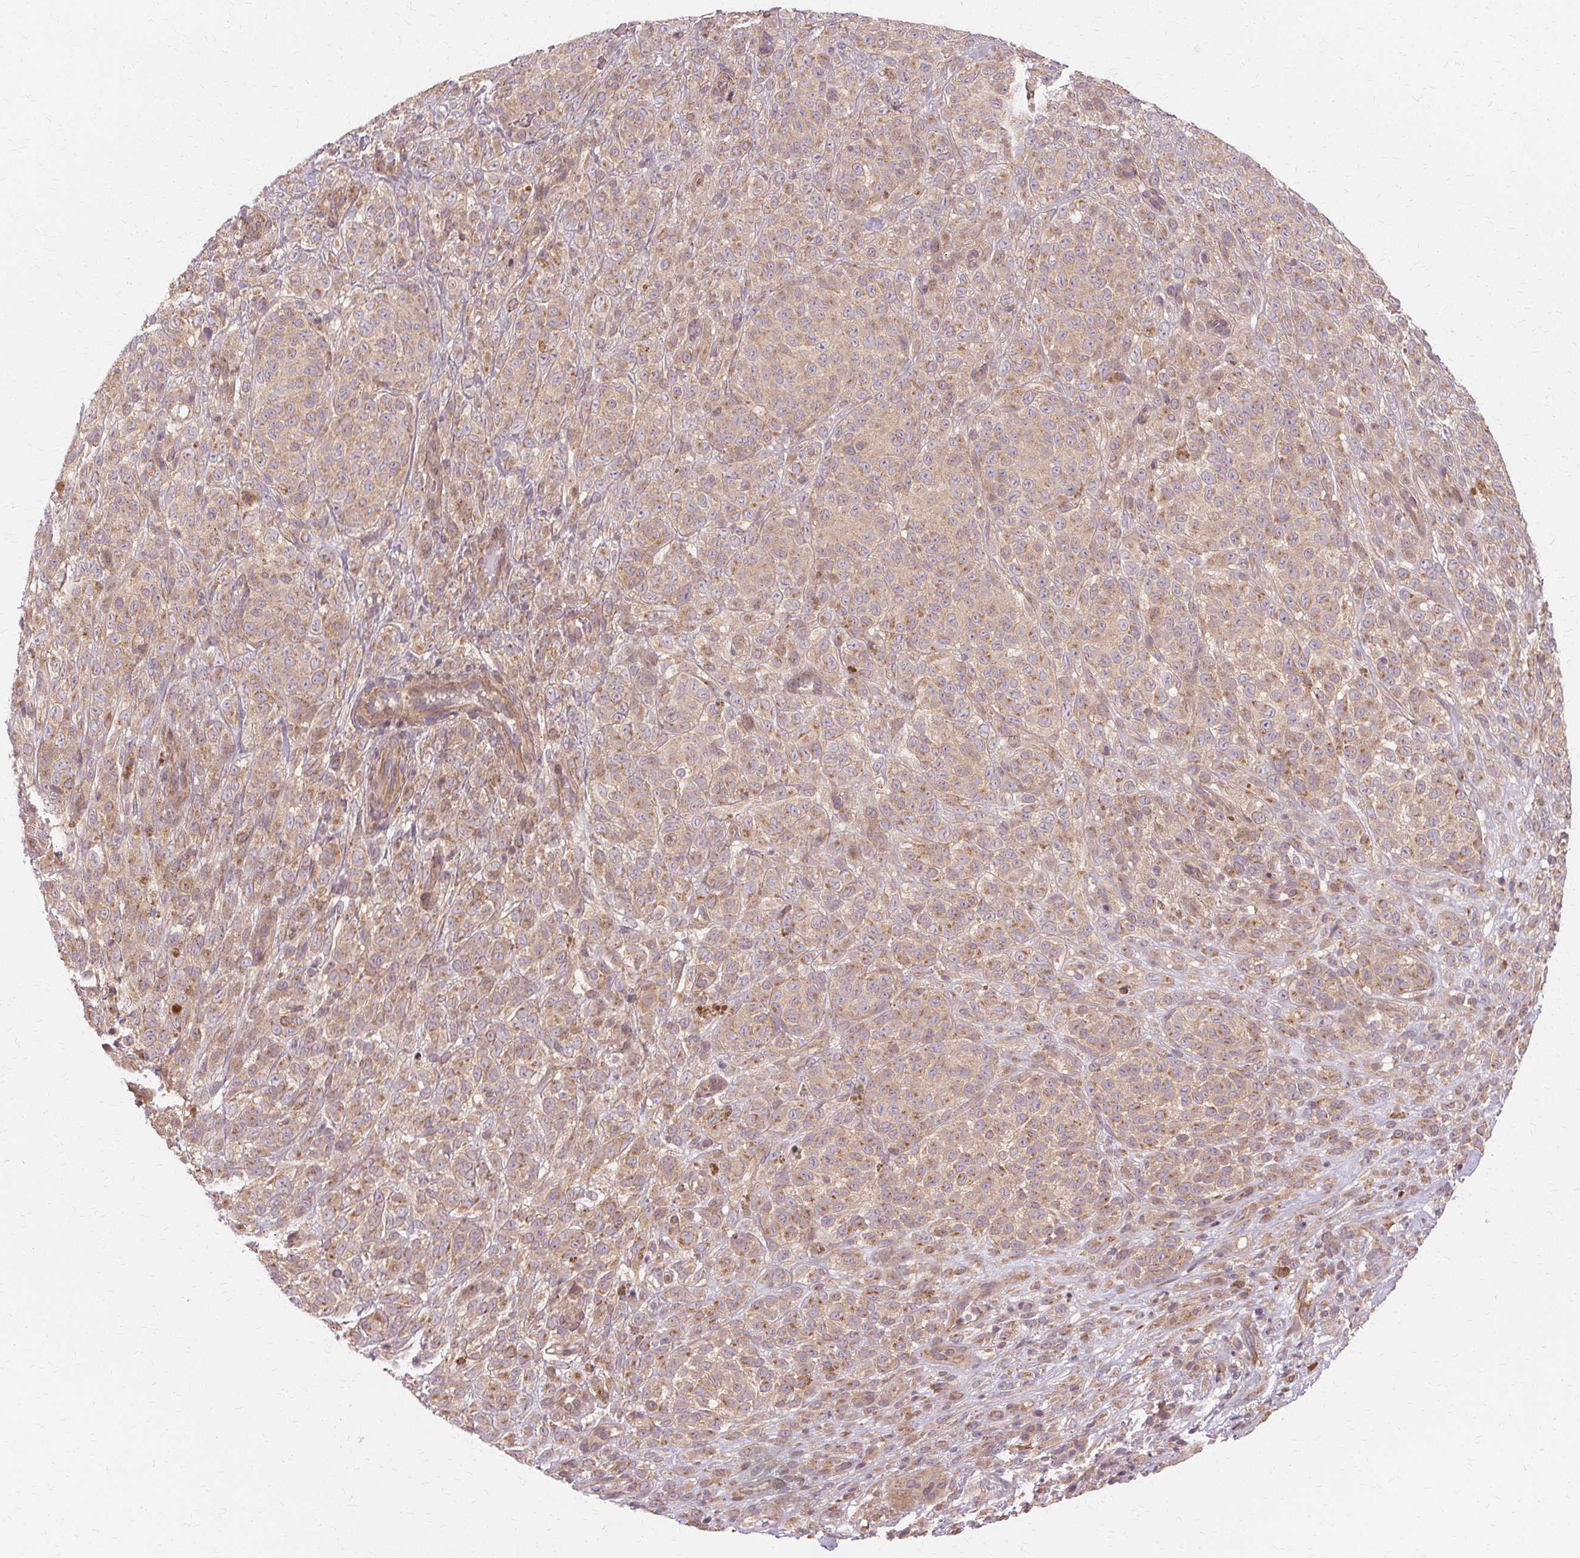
{"staining": {"intensity": "moderate", "quantity": "25%-75%", "location": "cytoplasmic/membranous"}, "tissue": "melanoma", "cell_type": "Tumor cells", "image_type": "cancer", "snomed": [{"axis": "morphology", "description": "Malignant melanoma, NOS"}, {"axis": "topography", "description": "Skin"}], "caption": "A medium amount of moderate cytoplasmic/membranous expression is present in approximately 25%-75% of tumor cells in melanoma tissue.", "gene": "USP8", "patient": {"sex": "female", "age": 86}}